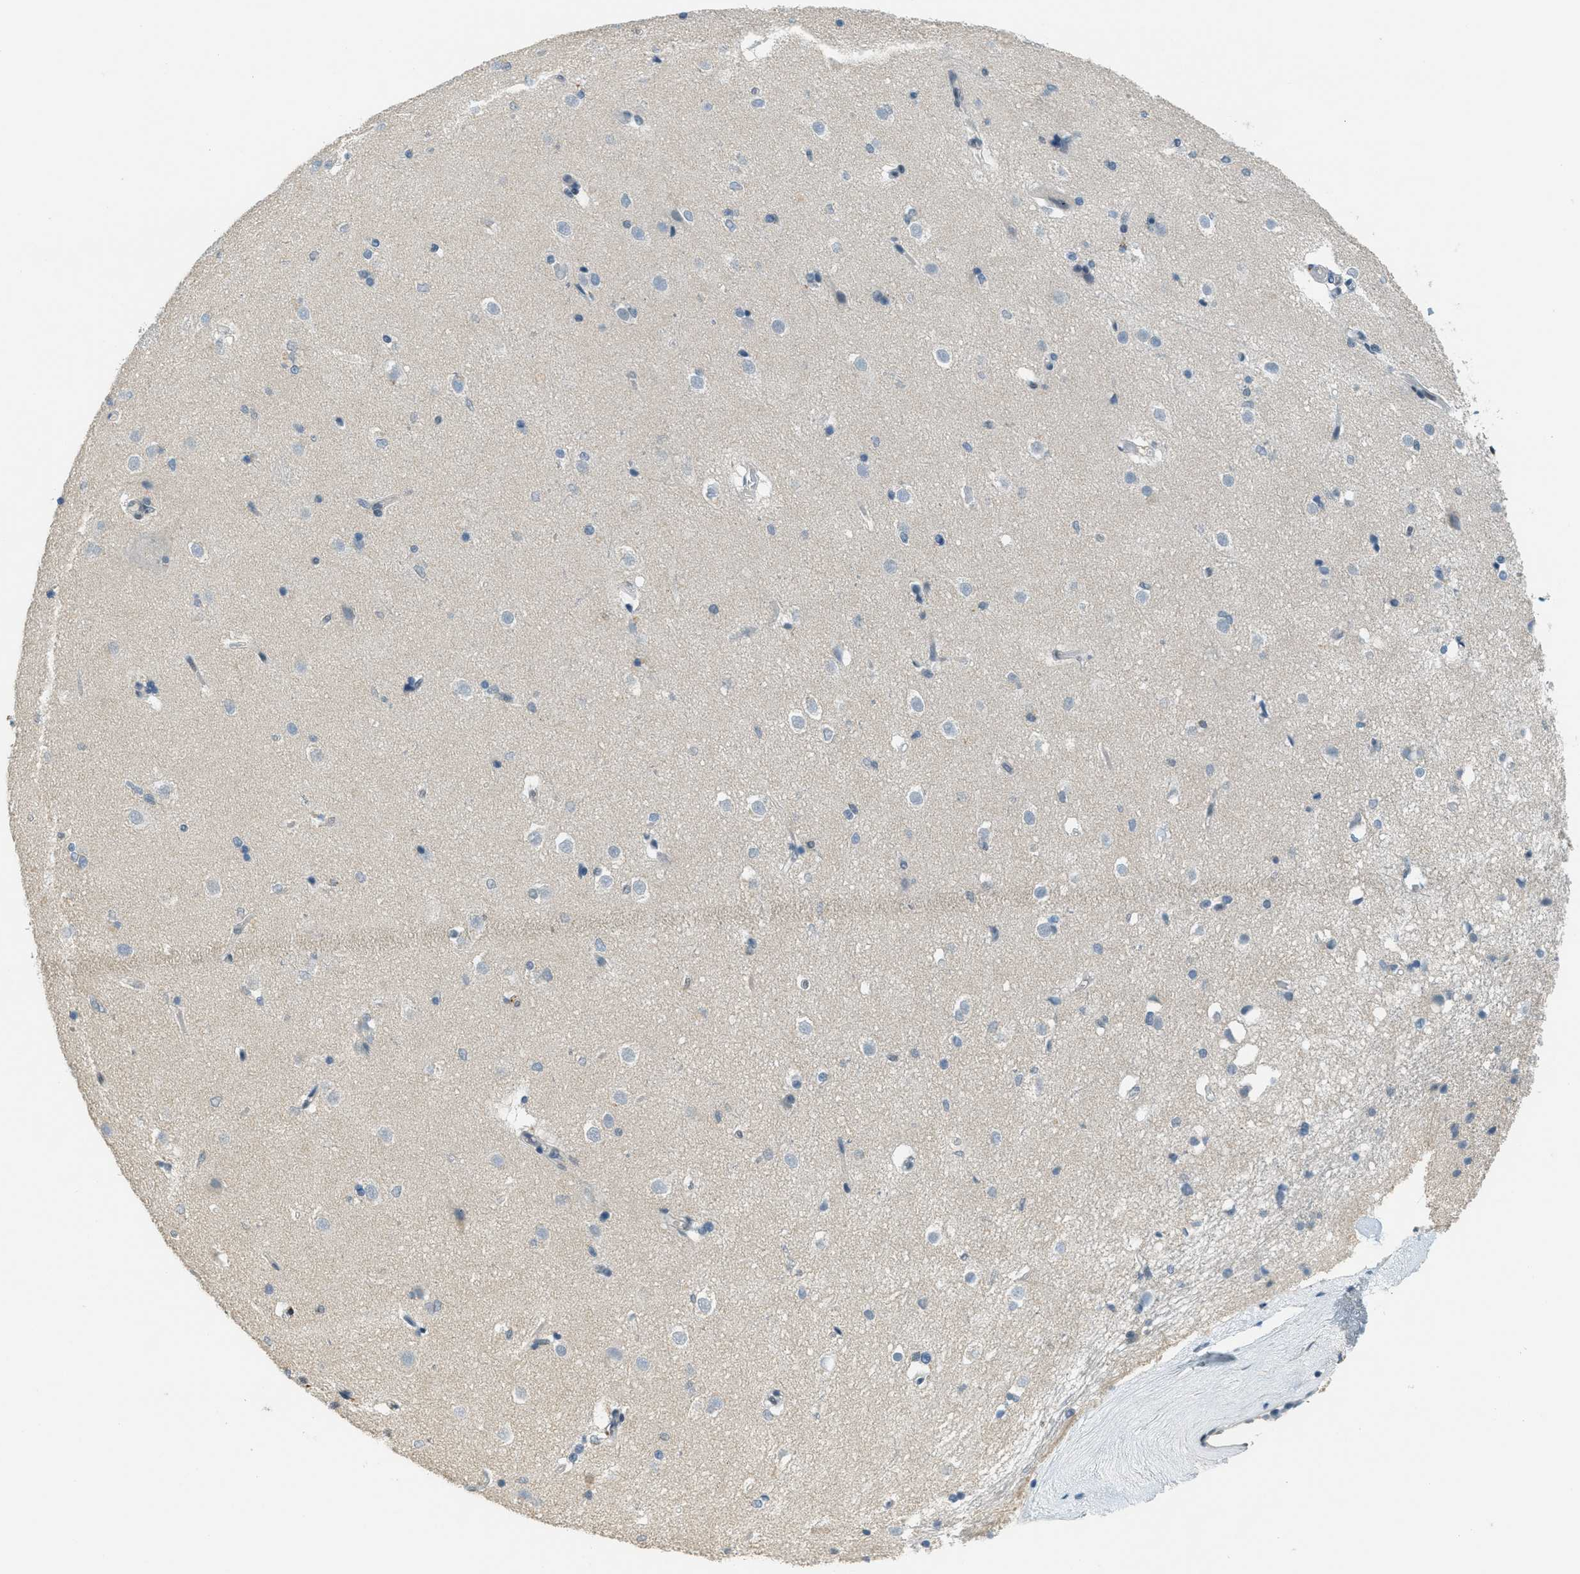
{"staining": {"intensity": "negative", "quantity": "none", "location": "none"}, "tissue": "caudate", "cell_type": "Glial cells", "image_type": "normal", "snomed": [{"axis": "morphology", "description": "Normal tissue, NOS"}, {"axis": "topography", "description": "Lateral ventricle wall"}], "caption": "The histopathology image shows no staining of glial cells in normal caudate.", "gene": "TCF3", "patient": {"sex": "female", "age": 19}}